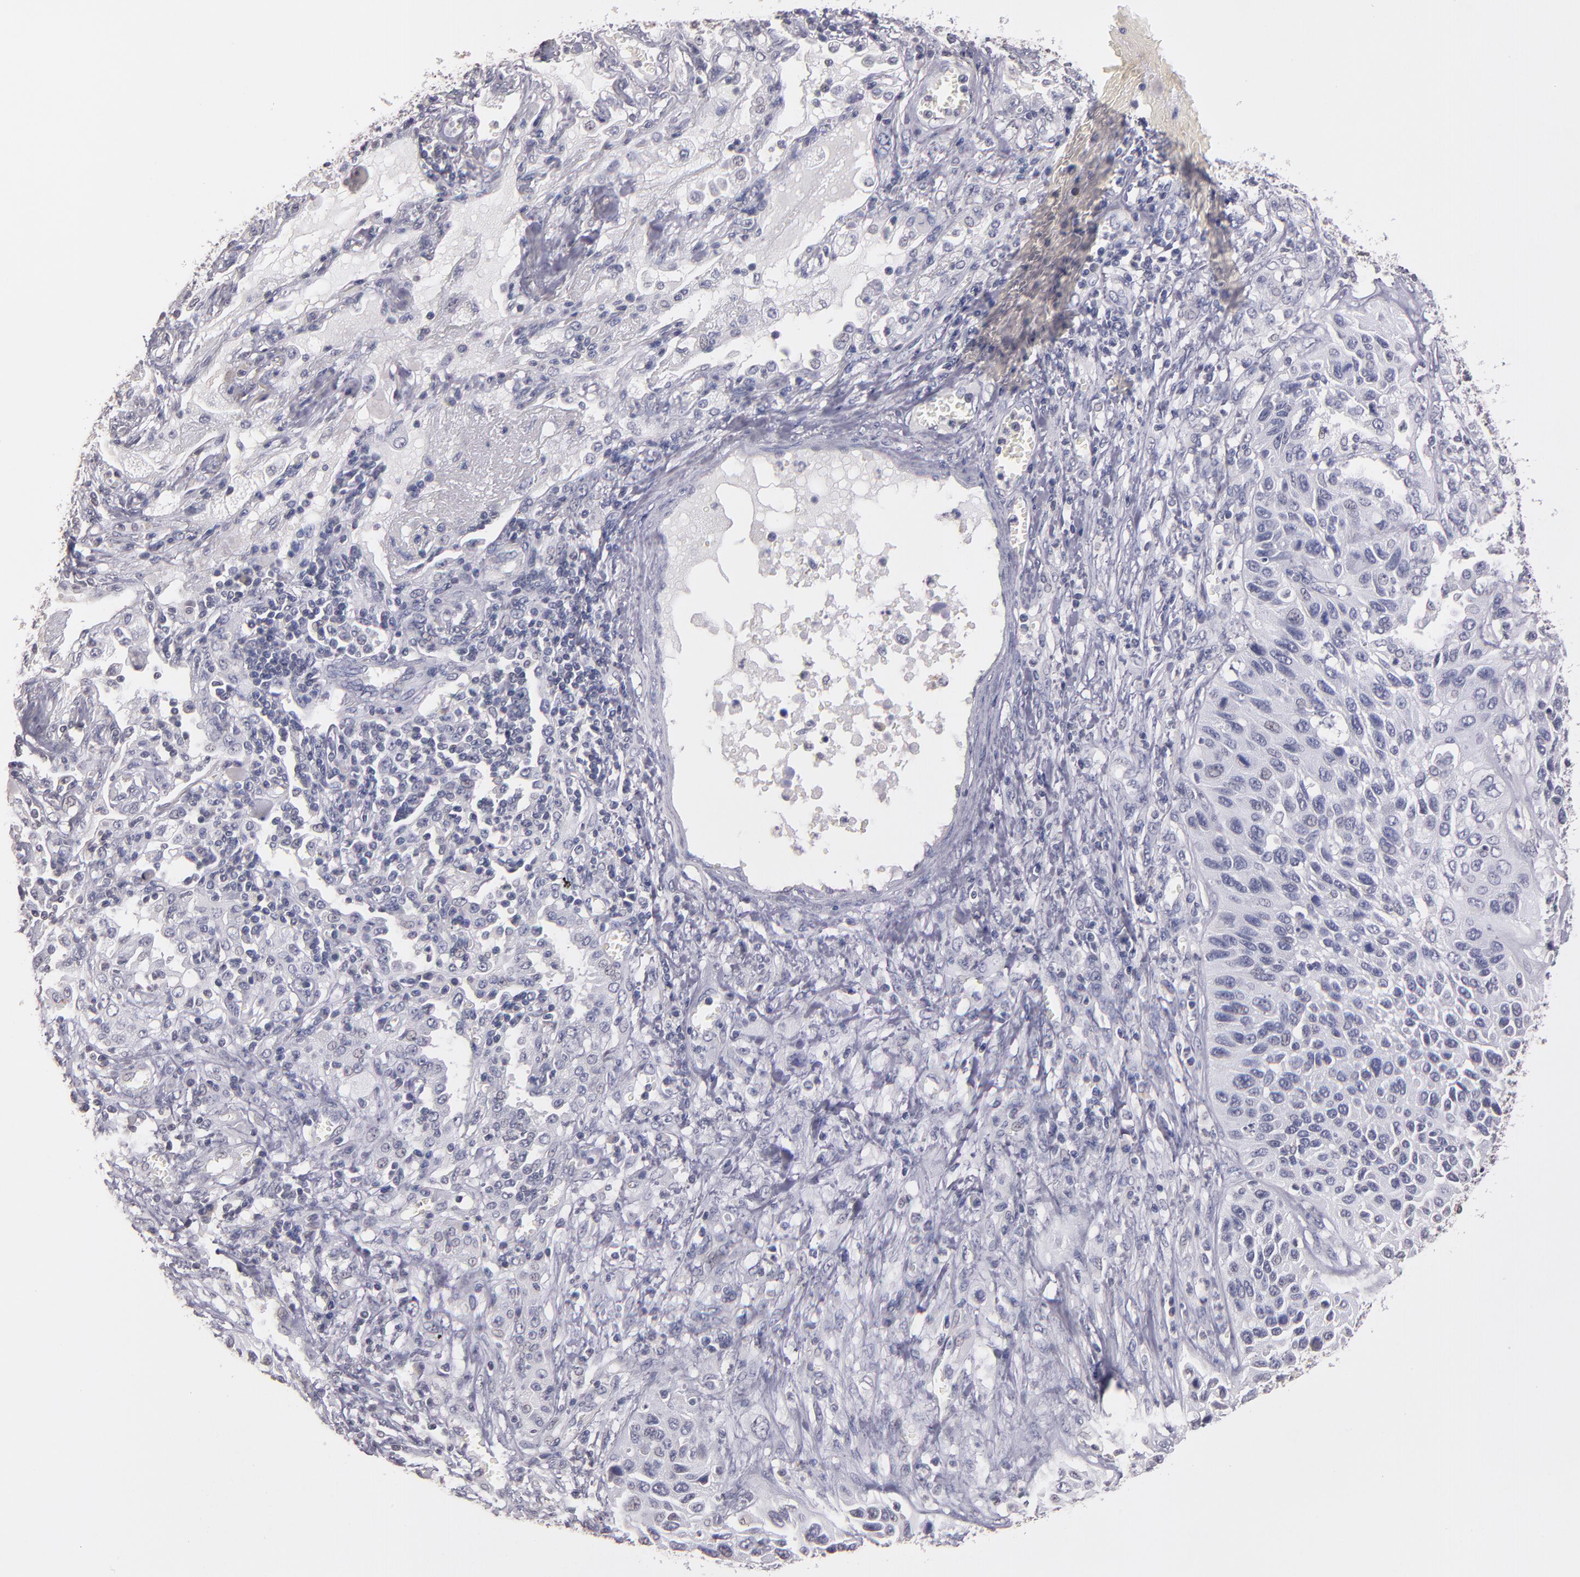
{"staining": {"intensity": "negative", "quantity": "none", "location": "none"}, "tissue": "lung cancer", "cell_type": "Tumor cells", "image_type": "cancer", "snomed": [{"axis": "morphology", "description": "Squamous cell carcinoma, NOS"}, {"axis": "topography", "description": "Lung"}], "caption": "This image is of squamous cell carcinoma (lung) stained with immunohistochemistry to label a protein in brown with the nuclei are counter-stained blue. There is no staining in tumor cells.", "gene": "SOX10", "patient": {"sex": "female", "age": 76}}